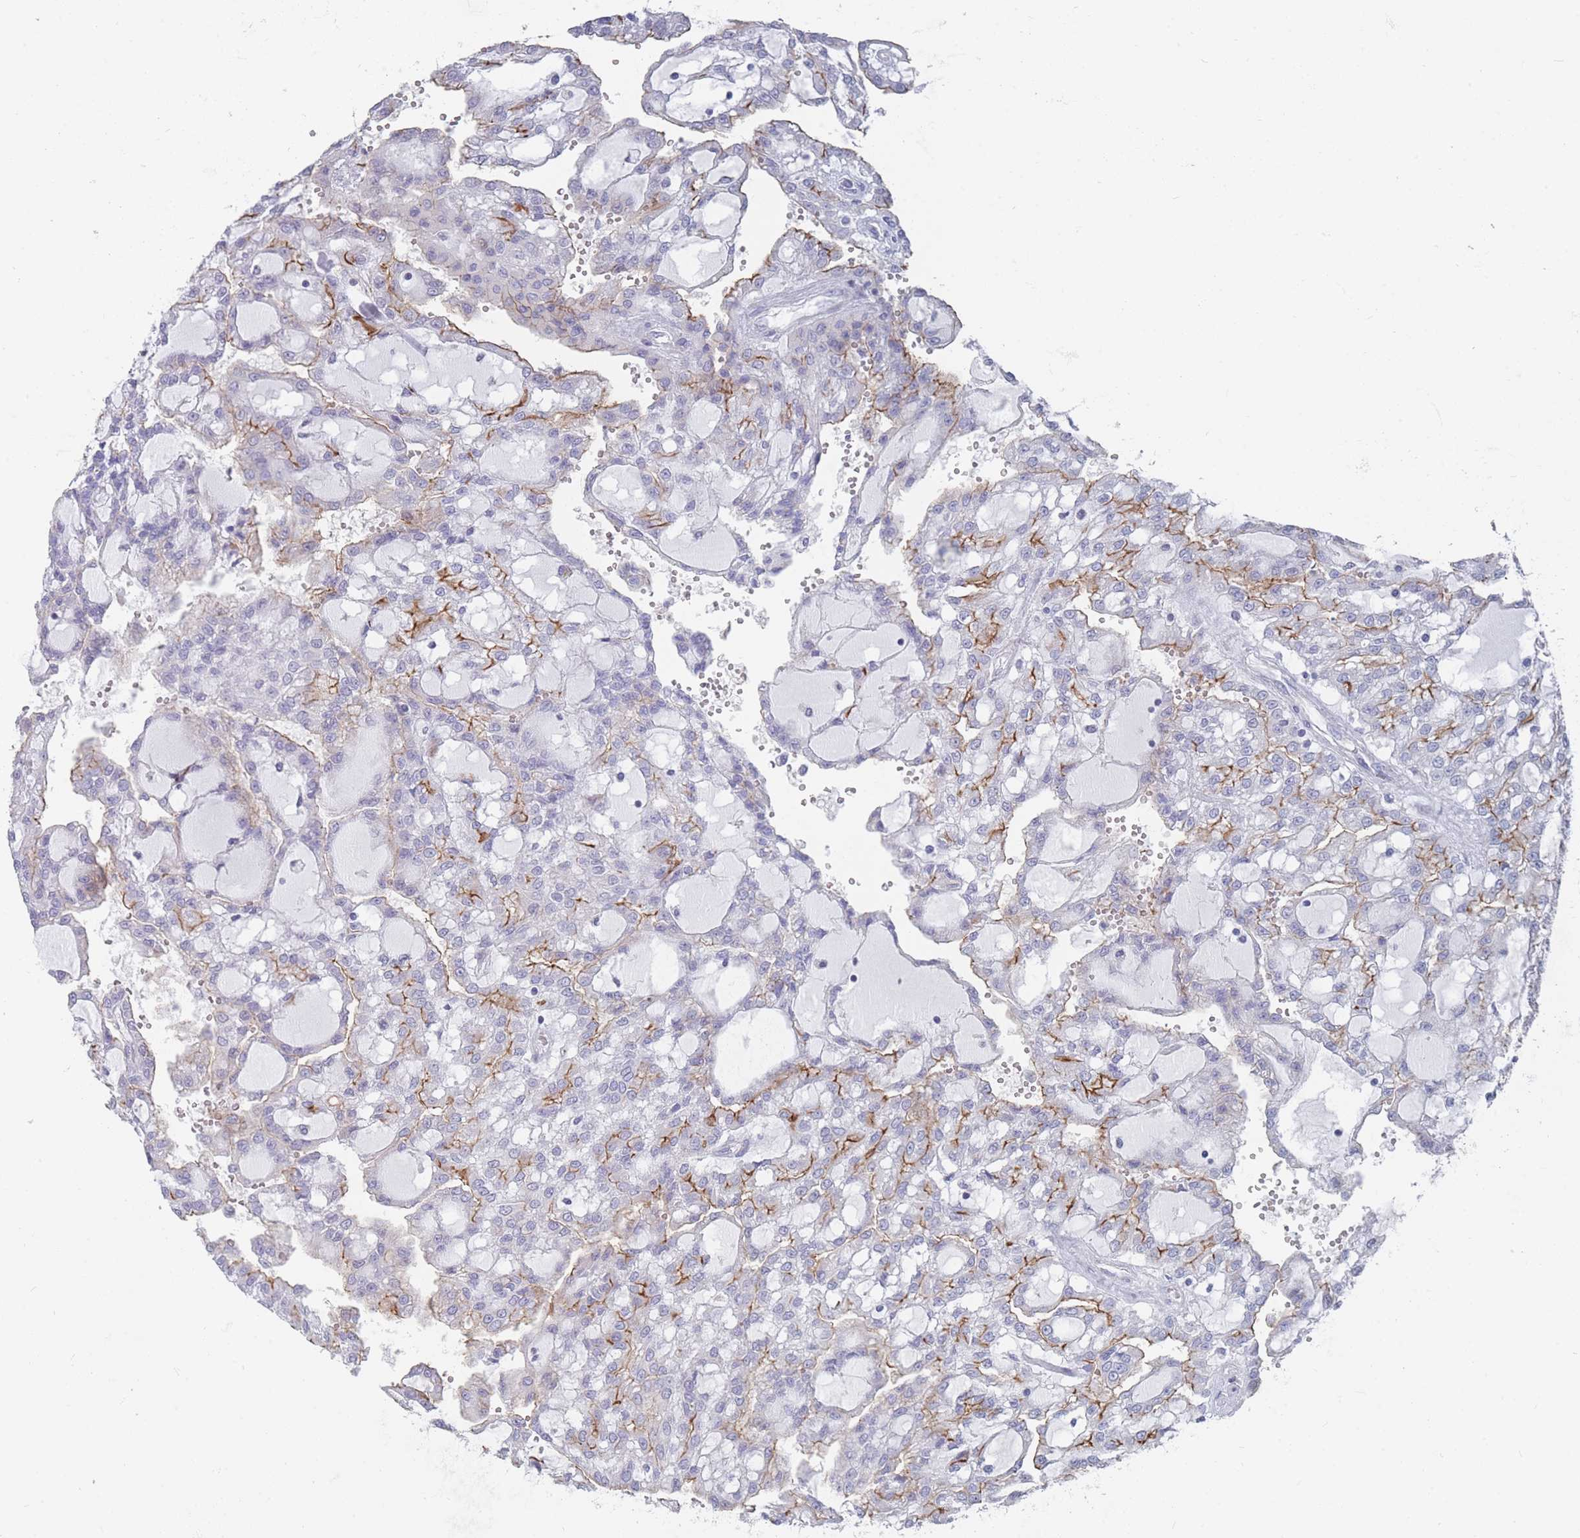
{"staining": {"intensity": "moderate", "quantity": "<25%", "location": "cytoplasmic/membranous"}, "tissue": "renal cancer", "cell_type": "Tumor cells", "image_type": "cancer", "snomed": [{"axis": "morphology", "description": "Adenocarcinoma, NOS"}, {"axis": "topography", "description": "Kidney"}], "caption": "This is an image of immunohistochemistry (IHC) staining of adenocarcinoma (renal), which shows moderate positivity in the cytoplasmic/membranous of tumor cells.", "gene": "PIGU", "patient": {"sex": "male", "age": 63}}